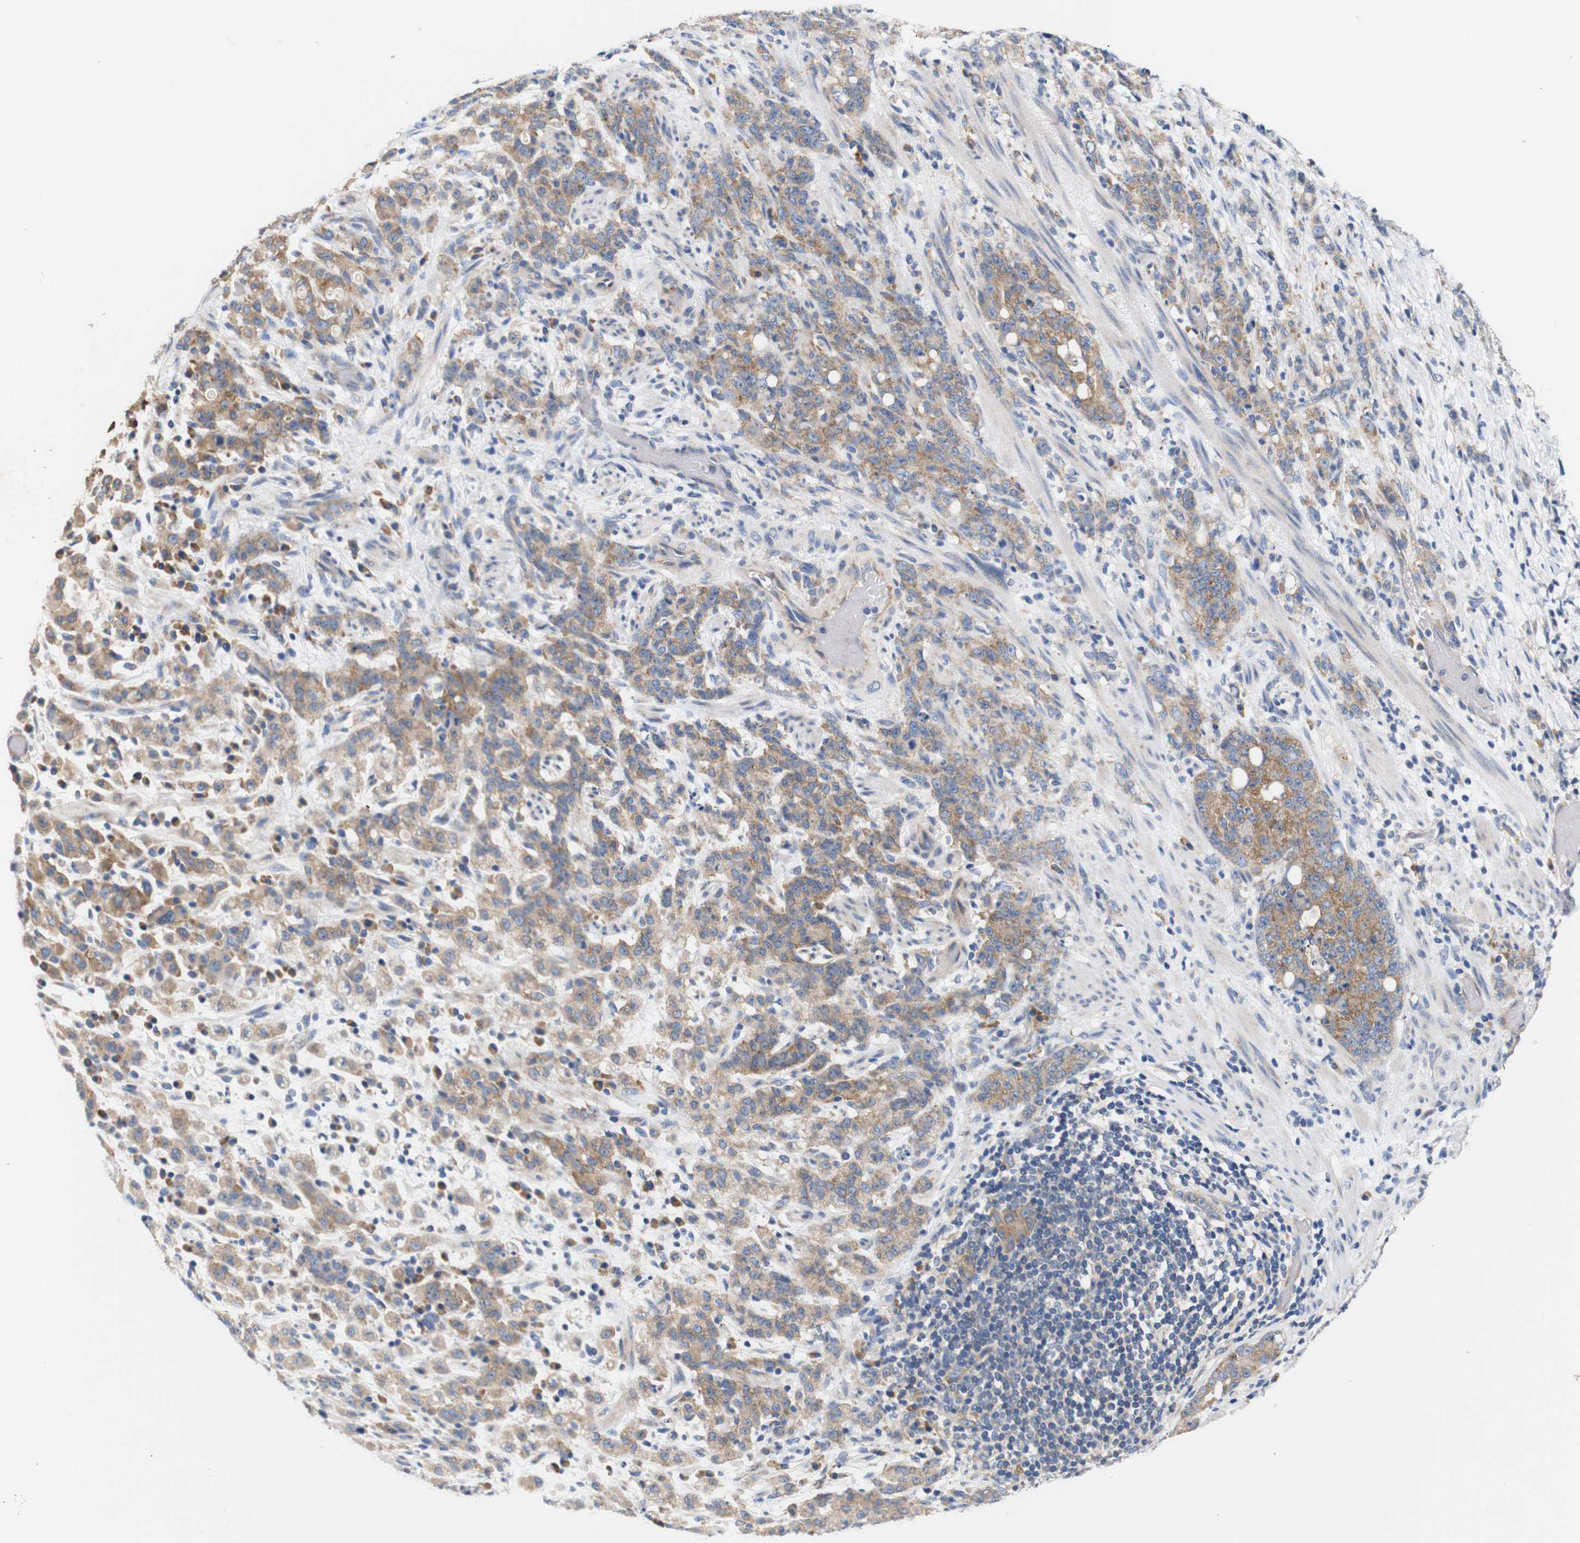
{"staining": {"intensity": "moderate", "quantity": ">75%", "location": "cytoplasmic/membranous"}, "tissue": "stomach cancer", "cell_type": "Tumor cells", "image_type": "cancer", "snomed": [{"axis": "morphology", "description": "Adenocarcinoma, NOS"}, {"axis": "topography", "description": "Stomach, lower"}], "caption": "Protein positivity by IHC demonstrates moderate cytoplasmic/membranous expression in about >75% of tumor cells in stomach adenocarcinoma.", "gene": "TRIM5", "patient": {"sex": "male", "age": 88}}